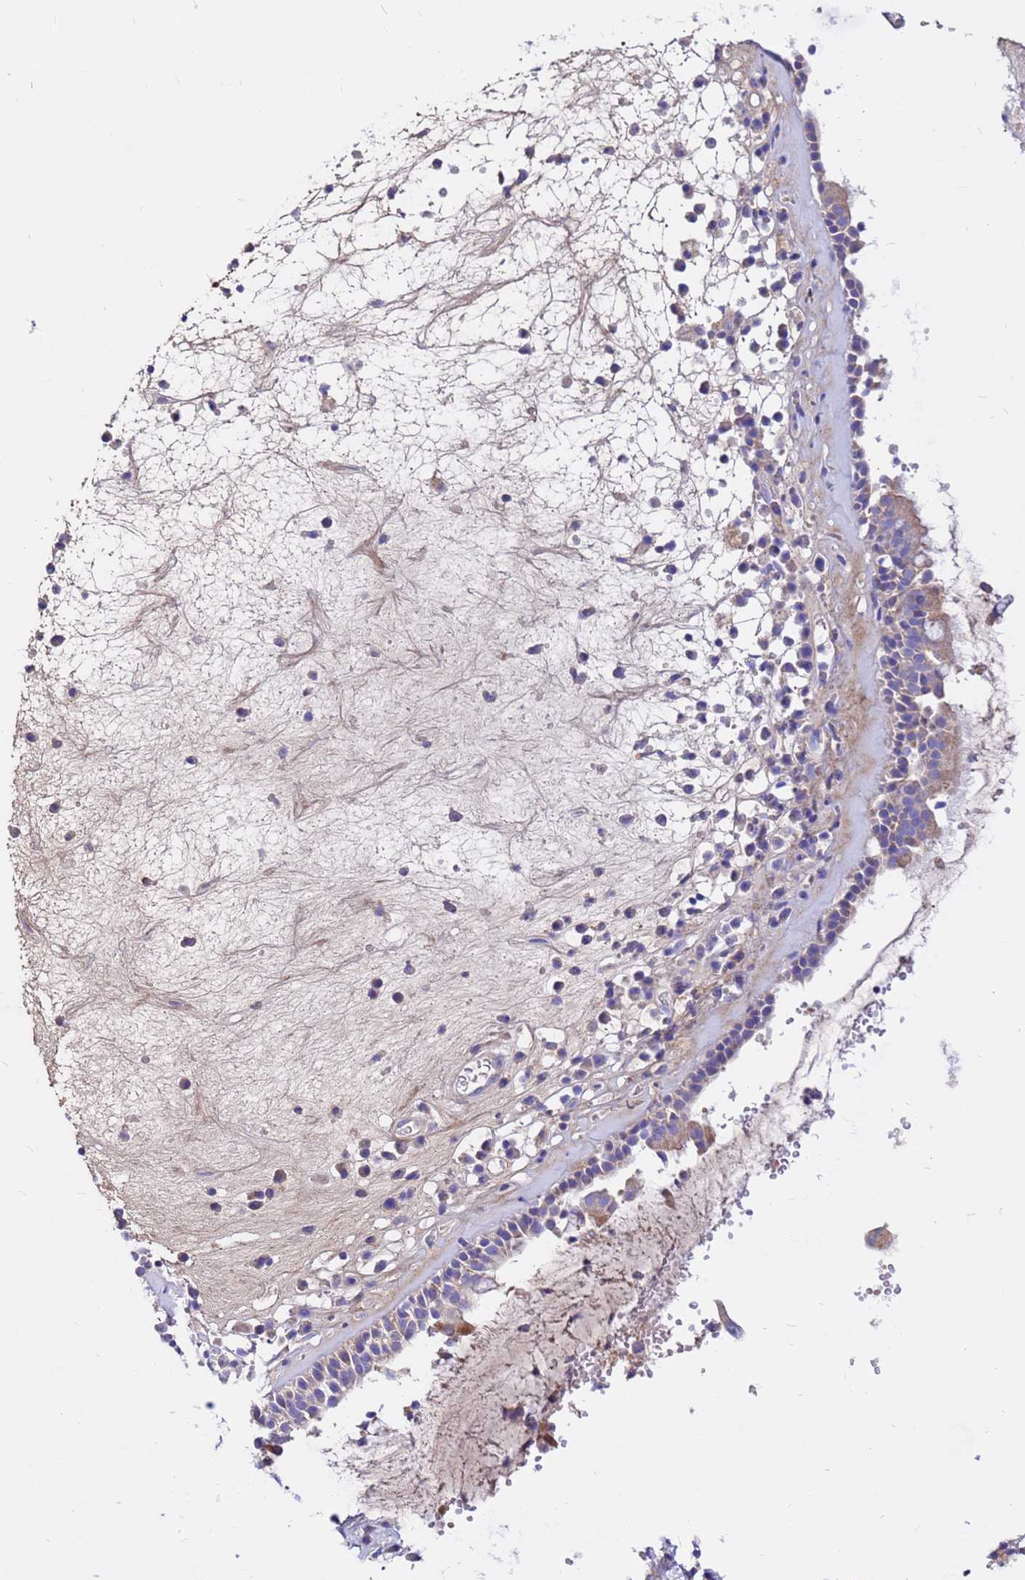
{"staining": {"intensity": "weak", "quantity": "25%-75%", "location": "cytoplasmic/membranous"}, "tissue": "nasopharynx", "cell_type": "Respiratory epithelial cells", "image_type": "normal", "snomed": [{"axis": "morphology", "description": "Normal tissue, NOS"}, {"axis": "morphology", "description": "Inflammation, NOS"}, {"axis": "topography", "description": "Nasopharynx"}], "caption": "The photomicrograph demonstrates immunohistochemical staining of unremarkable nasopharynx. There is weak cytoplasmic/membranous expression is seen in about 25%-75% of respiratory epithelial cells. (brown staining indicates protein expression, while blue staining denotes nuclei).", "gene": "CRHBP", "patient": {"sex": "male", "age": 70}}